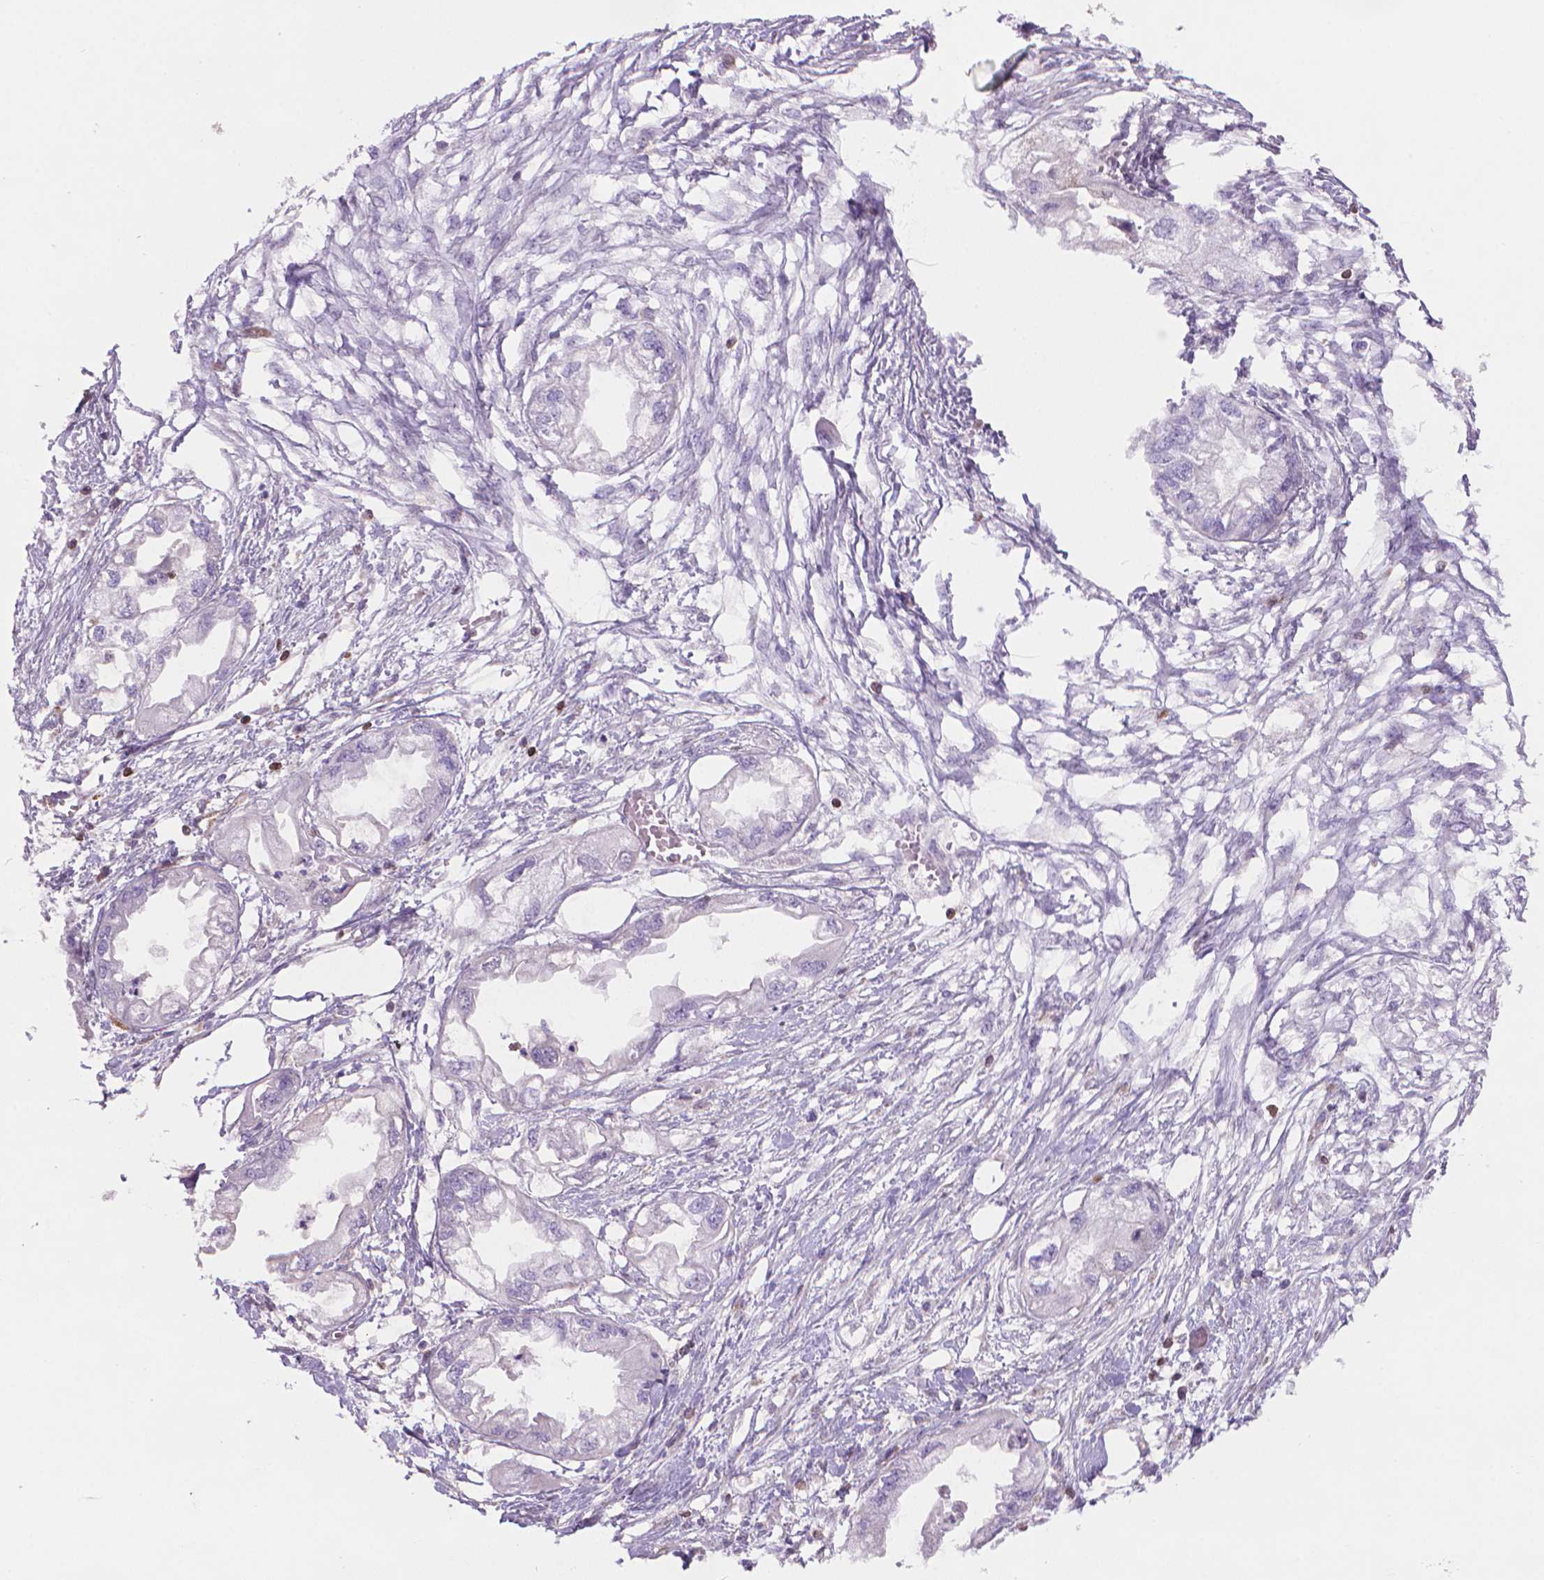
{"staining": {"intensity": "negative", "quantity": "none", "location": "none"}, "tissue": "endometrial cancer", "cell_type": "Tumor cells", "image_type": "cancer", "snomed": [{"axis": "morphology", "description": "Adenocarcinoma, NOS"}, {"axis": "morphology", "description": "Adenocarcinoma, metastatic, NOS"}, {"axis": "topography", "description": "Adipose tissue"}, {"axis": "topography", "description": "Endometrium"}], "caption": "Metastatic adenocarcinoma (endometrial) was stained to show a protein in brown. There is no significant expression in tumor cells. (DAB immunohistochemistry with hematoxylin counter stain).", "gene": "BCL2", "patient": {"sex": "female", "age": 67}}